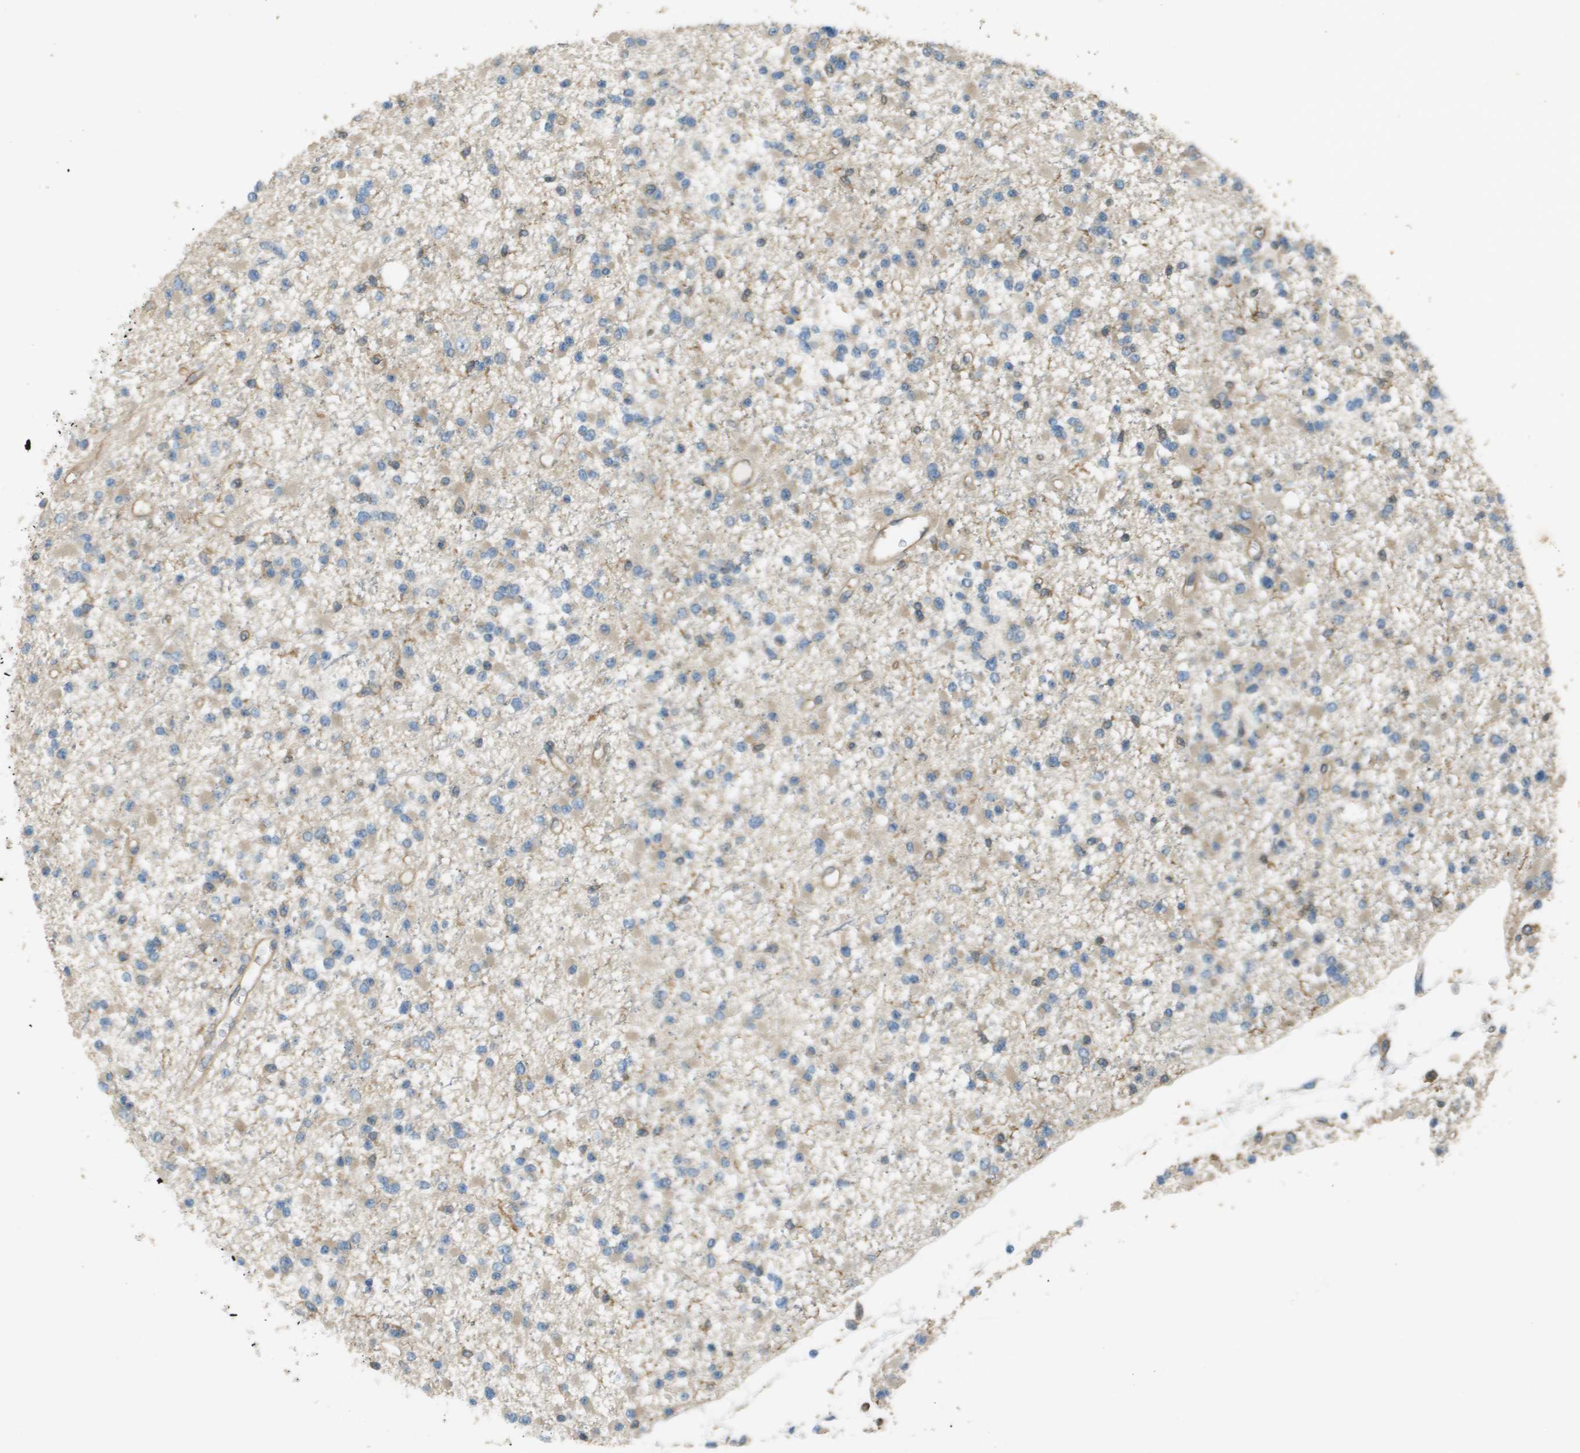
{"staining": {"intensity": "weak", "quantity": ">75%", "location": "cytoplasmic/membranous"}, "tissue": "glioma", "cell_type": "Tumor cells", "image_type": "cancer", "snomed": [{"axis": "morphology", "description": "Glioma, malignant, Low grade"}, {"axis": "topography", "description": "Brain"}], "caption": "Immunohistochemical staining of malignant glioma (low-grade) displays low levels of weak cytoplasmic/membranous positivity in about >75% of tumor cells.", "gene": "CORO1B", "patient": {"sex": "female", "age": 22}}